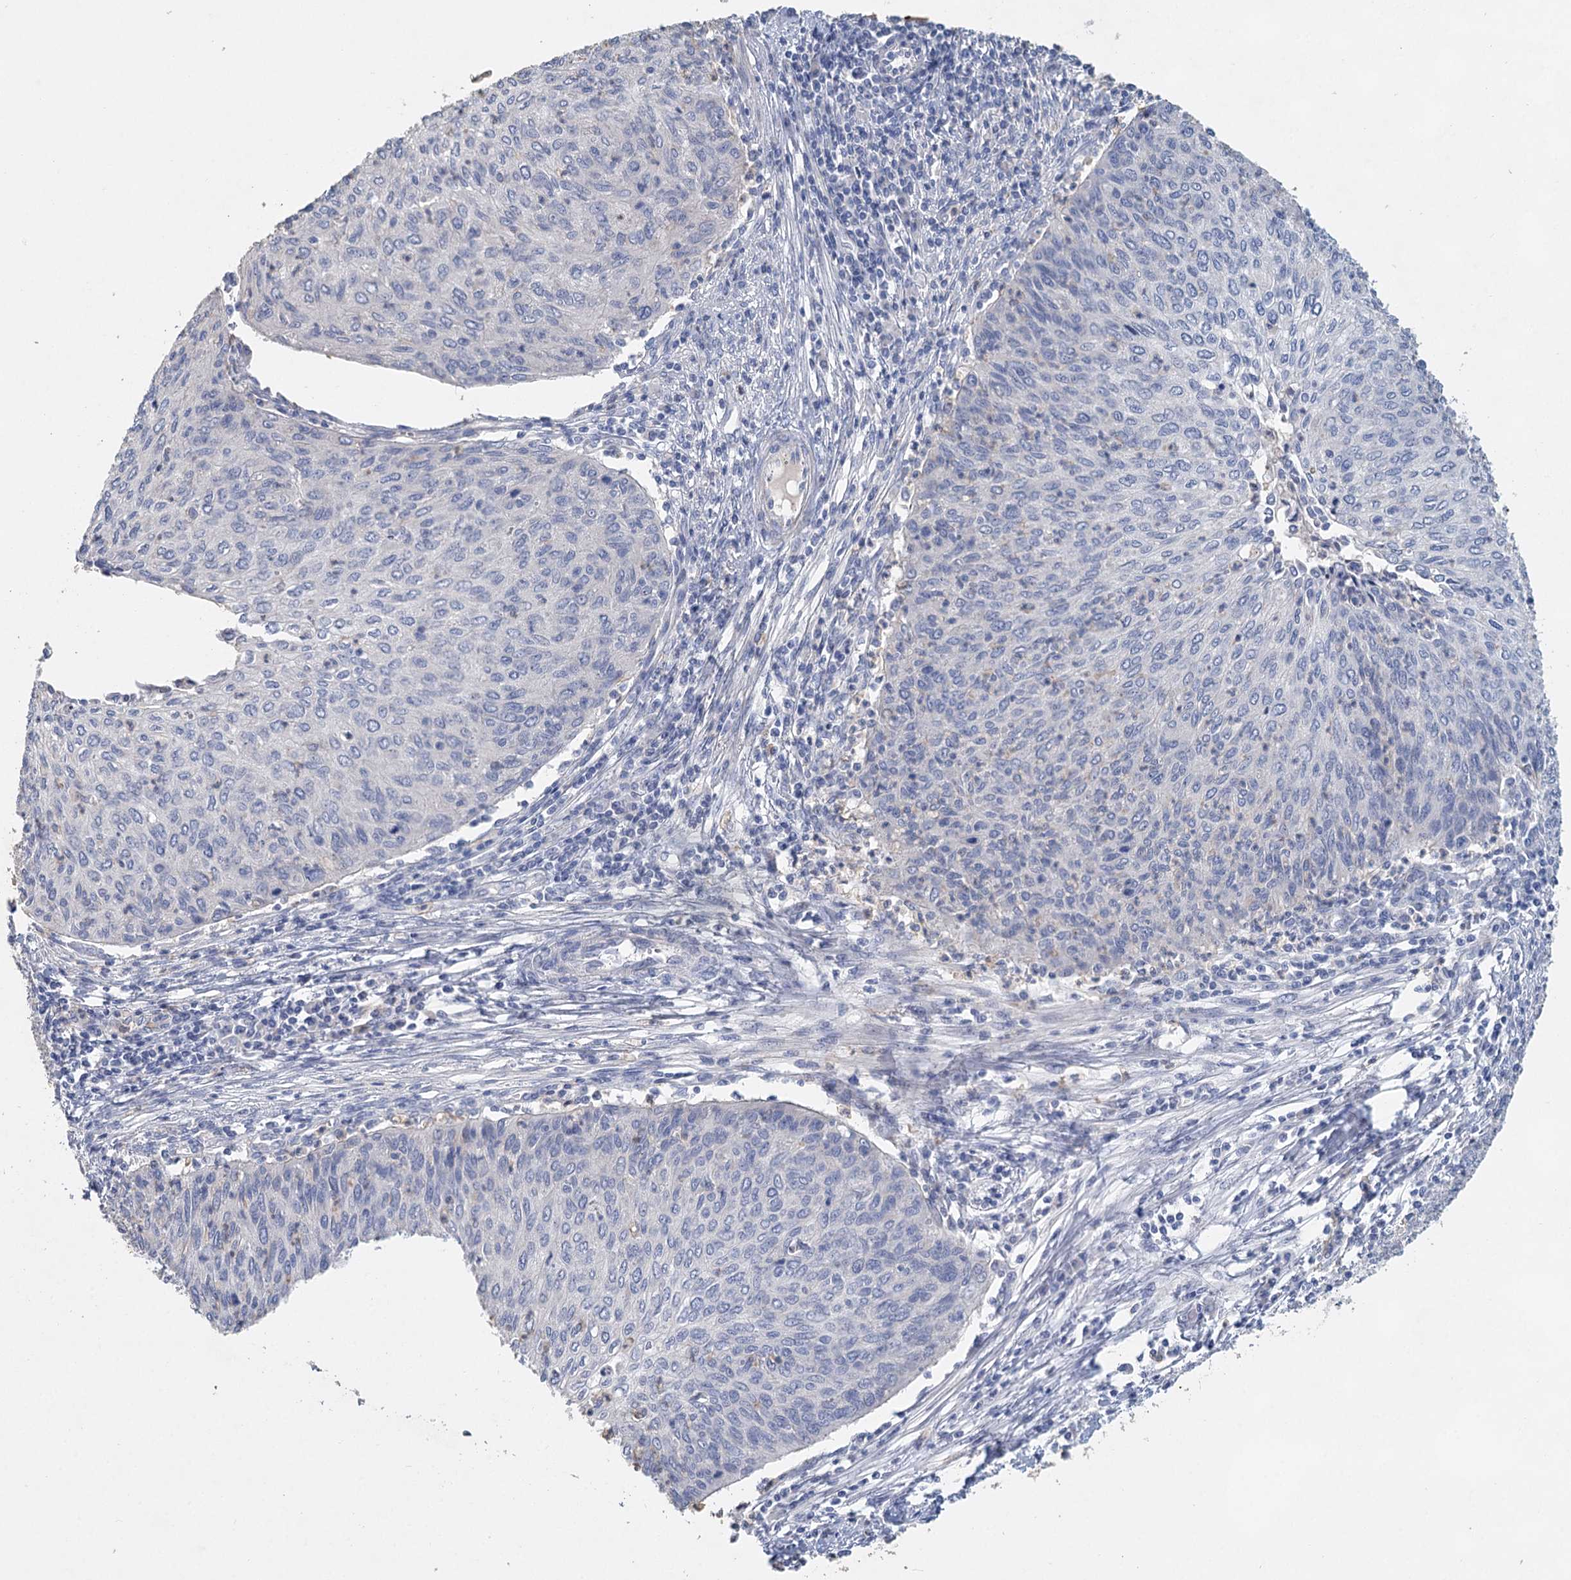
{"staining": {"intensity": "negative", "quantity": "none", "location": "none"}, "tissue": "cervical cancer", "cell_type": "Tumor cells", "image_type": "cancer", "snomed": [{"axis": "morphology", "description": "Squamous cell carcinoma, NOS"}, {"axis": "topography", "description": "Cervix"}], "caption": "Photomicrograph shows no protein expression in tumor cells of cervical cancer tissue.", "gene": "MYL6B", "patient": {"sex": "female", "age": 38}}